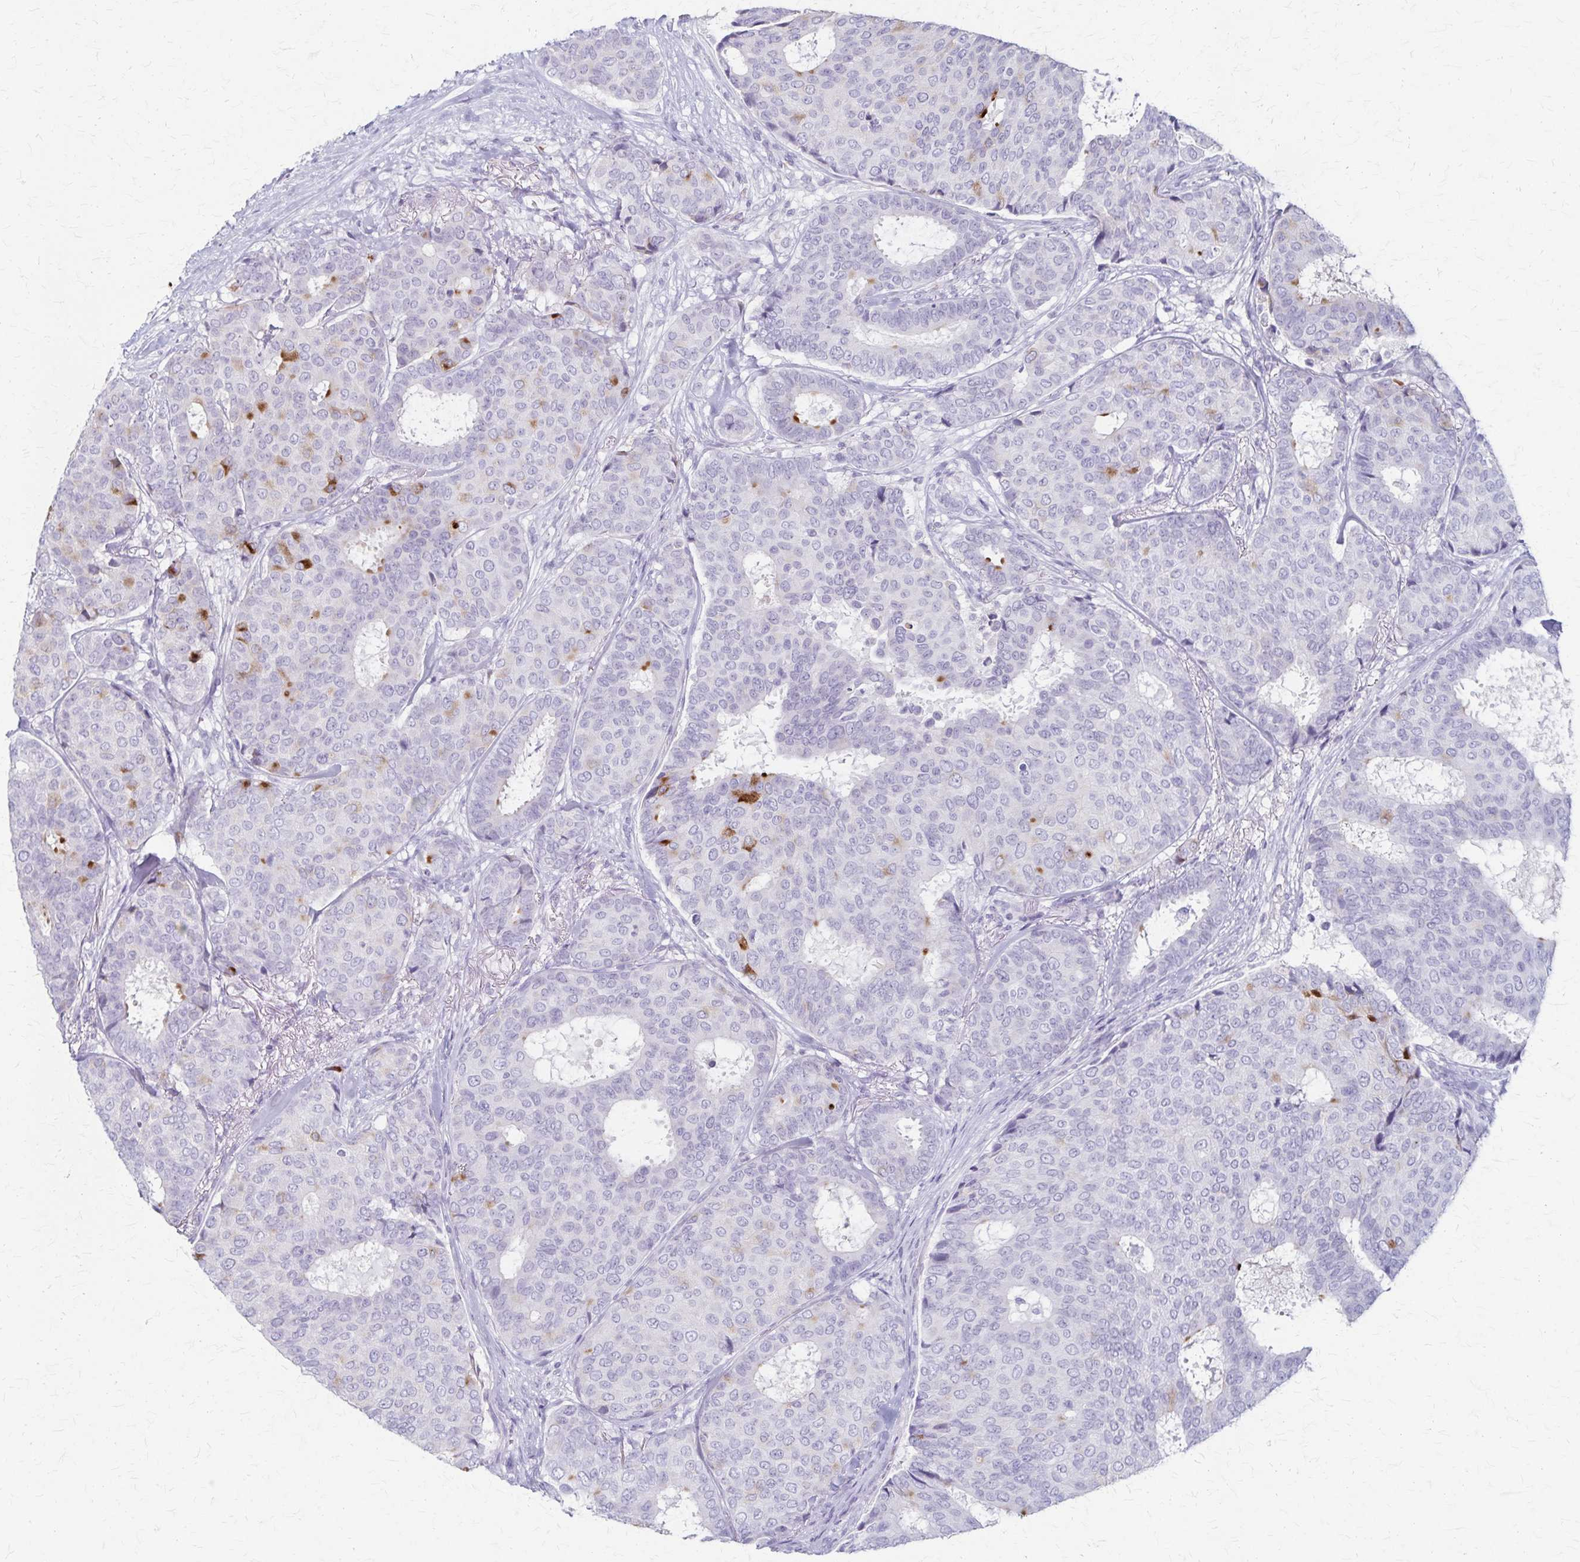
{"staining": {"intensity": "strong", "quantity": "<25%", "location": "cytoplasmic/membranous"}, "tissue": "breast cancer", "cell_type": "Tumor cells", "image_type": "cancer", "snomed": [{"axis": "morphology", "description": "Duct carcinoma"}, {"axis": "topography", "description": "Breast"}], "caption": "About <25% of tumor cells in human breast invasive ductal carcinoma exhibit strong cytoplasmic/membranous protein staining as visualized by brown immunohistochemical staining.", "gene": "RASL10B", "patient": {"sex": "female", "age": 75}}